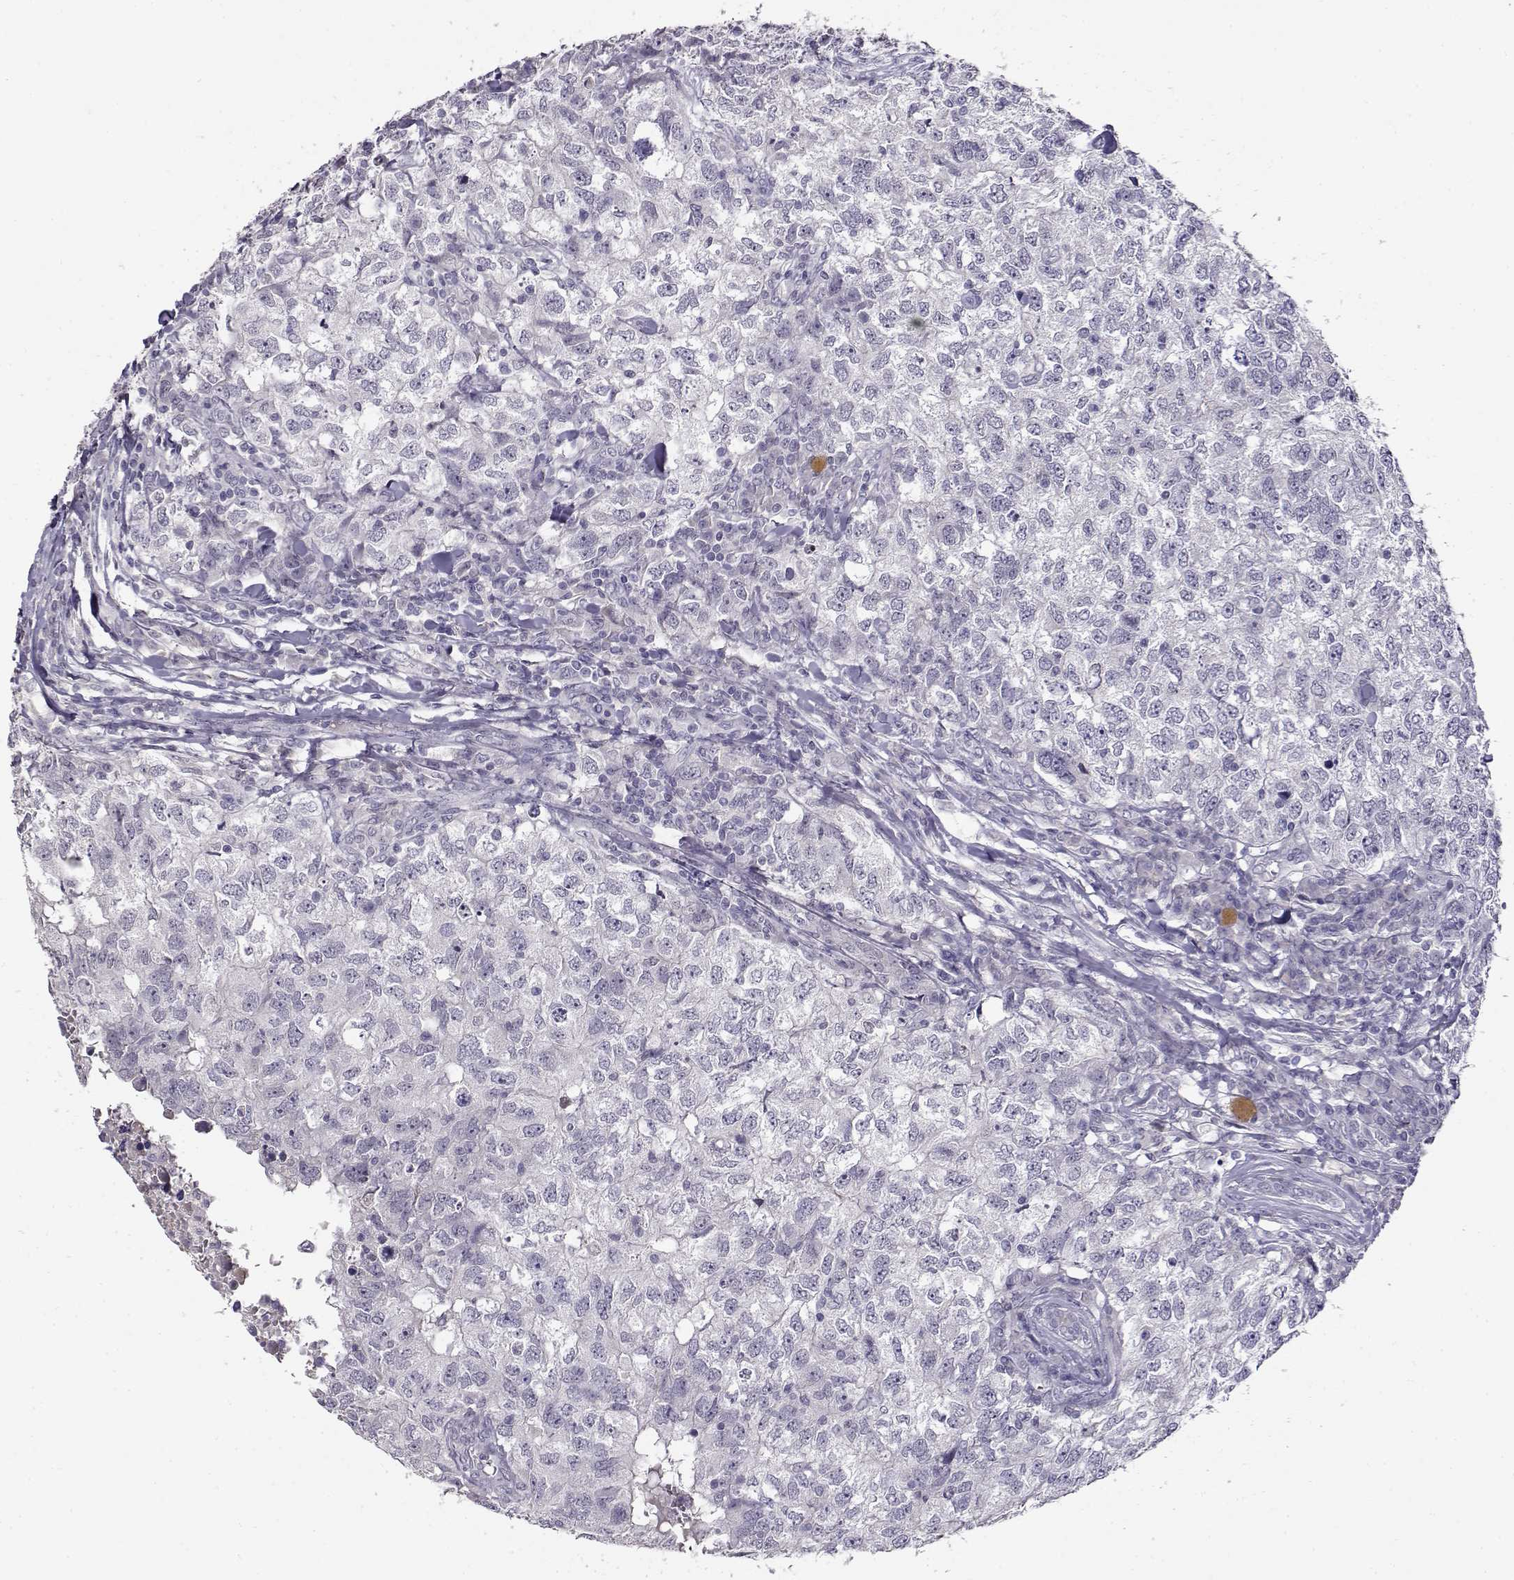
{"staining": {"intensity": "negative", "quantity": "none", "location": "none"}, "tissue": "breast cancer", "cell_type": "Tumor cells", "image_type": "cancer", "snomed": [{"axis": "morphology", "description": "Duct carcinoma"}, {"axis": "topography", "description": "Breast"}], "caption": "Immunohistochemistry (IHC) of human breast cancer (infiltrating ductal carcinoma) shows no positivity in tumor cells.", "gene": "RHOXF2", "patient": {"sex": "female", "age": 30}}